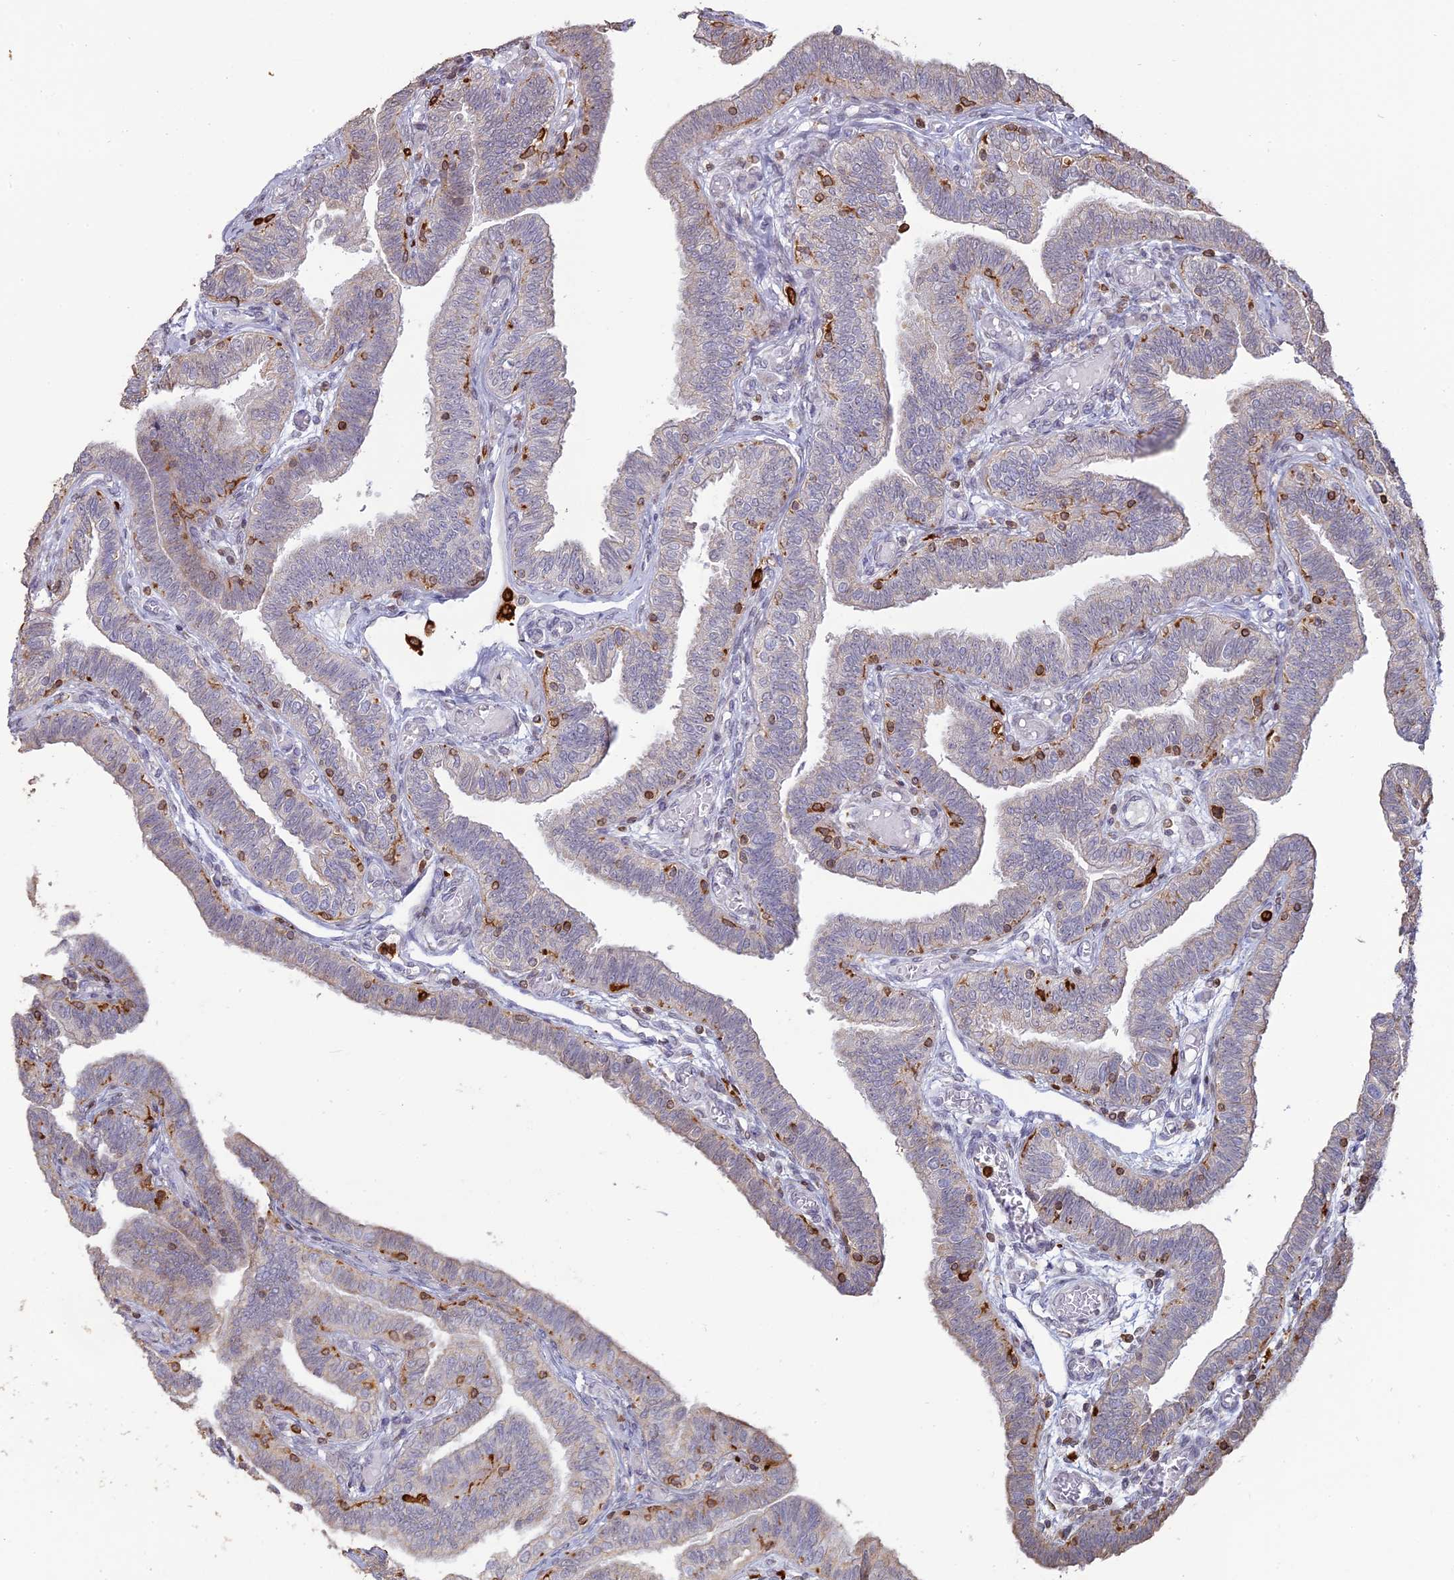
{"staining": {"intensity": "weak", "quantity": "25%-75%", "location": "cytoplasmic/membranous"}, "tissue": "fallopian tube", "cell_type": "Glandular cells", "image_type": "normal", "snomed": [{"axis": "morphology", "description": "Normal tissue, NOS"}, {"axis": "topography", "description": "Fallopian tube"}], "caption": "IHC (DAB) staining of benign human fallopian tube shows weak cytoplasmic/membranous protein staining in about 25%-75% of glandular cells.", "gene": "APOBR", "patient": {"sex": "female", "age": 39}}